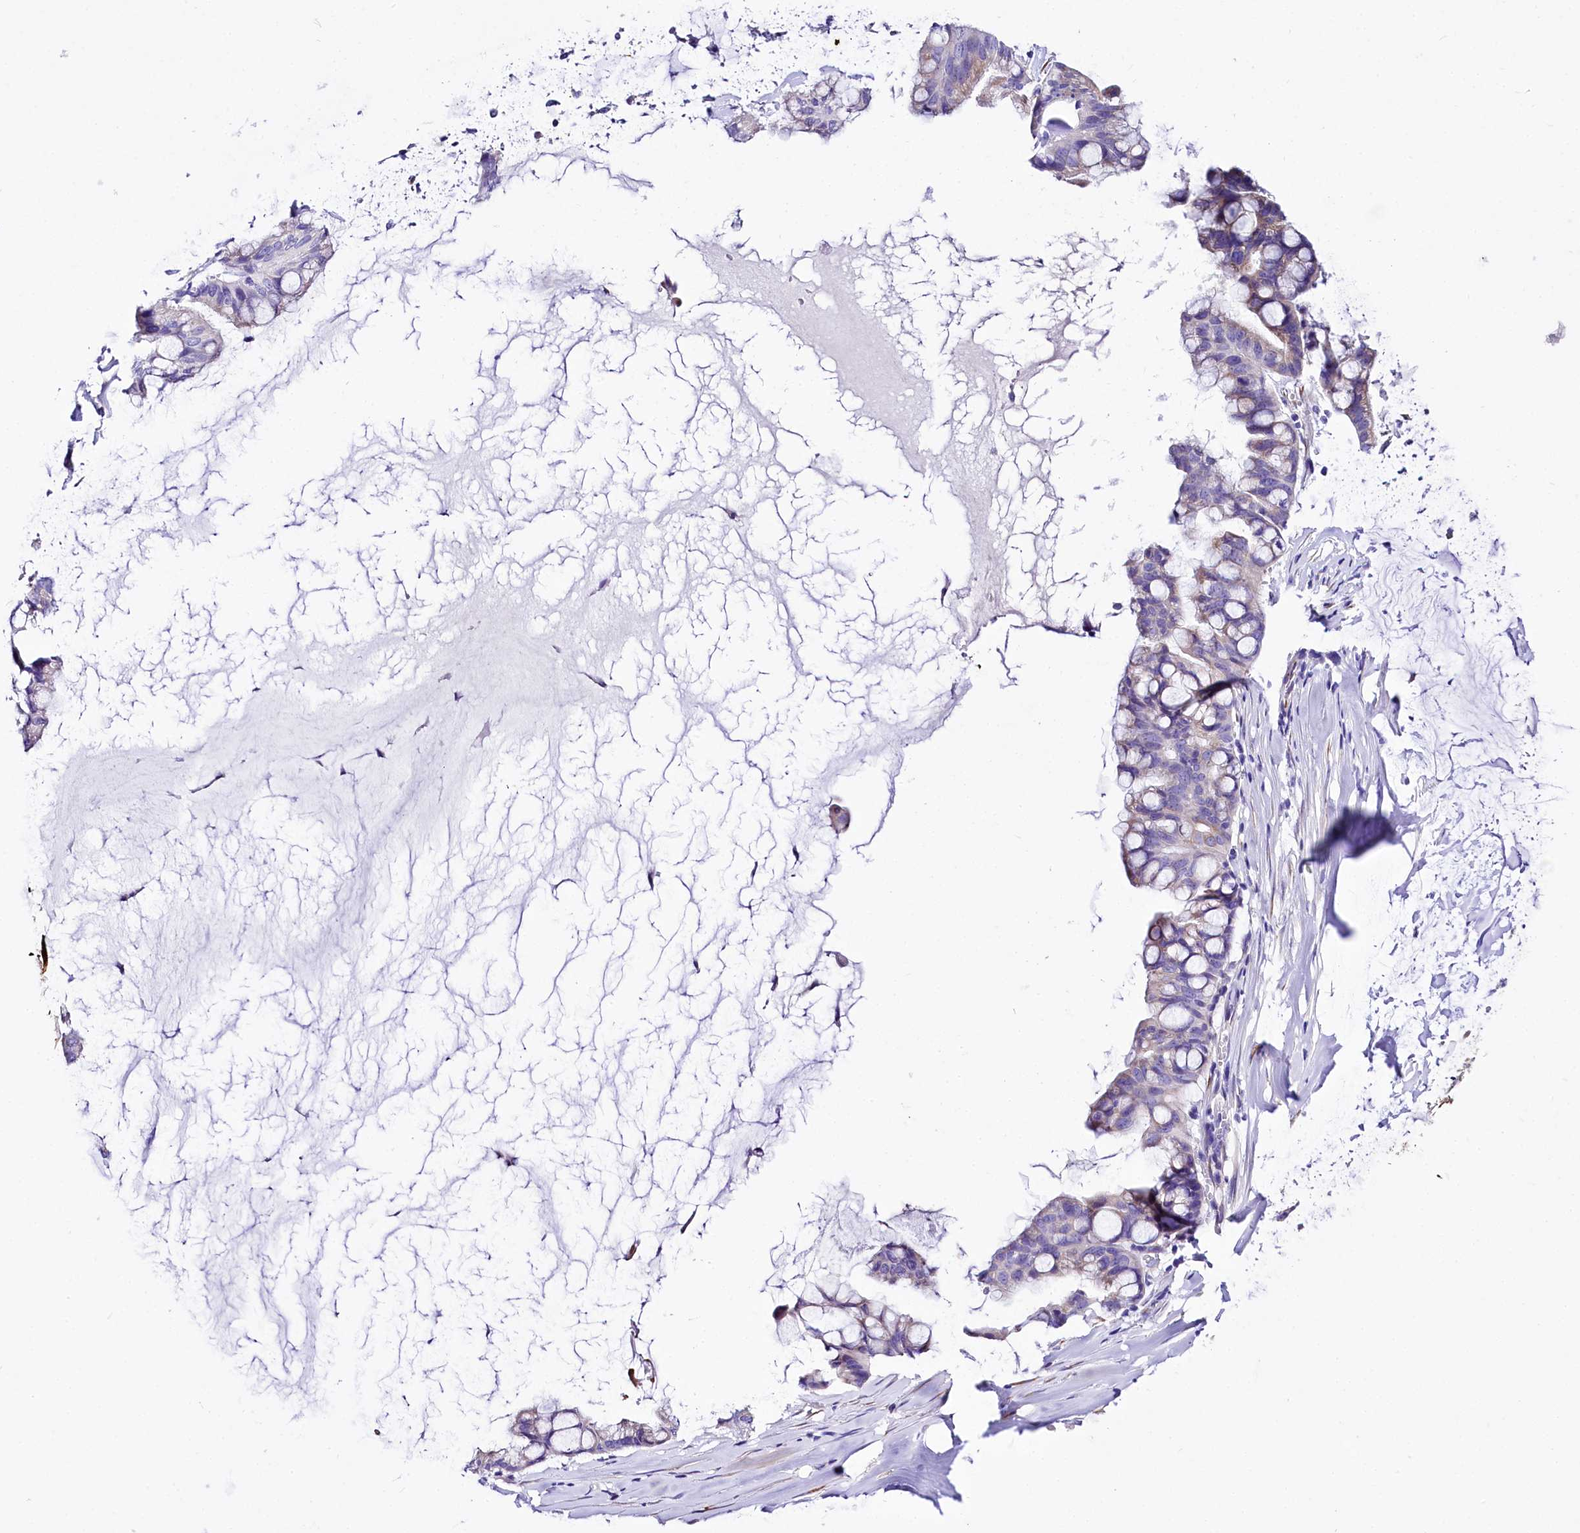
{"staining": {"intensity": "negative", "quantity": "none", "location": "none"}, "tissue": "ovarian cancer", "cell_type": "Tumor cells", "image_type": "cancer", "snomed": [{"axis": "morphology", "description": "Cystadenocarcinoma, mucinous, NOS"}, {"axis": "topography", "description": "Ovary"}], "caption": "Micrograph shows no protein staining in tumor cells of ovarian cancer (mucinous cystadenocarcinoma) tissue.", "gene": "A2ML1", "patient": {"sex": "female", "age": 73}}